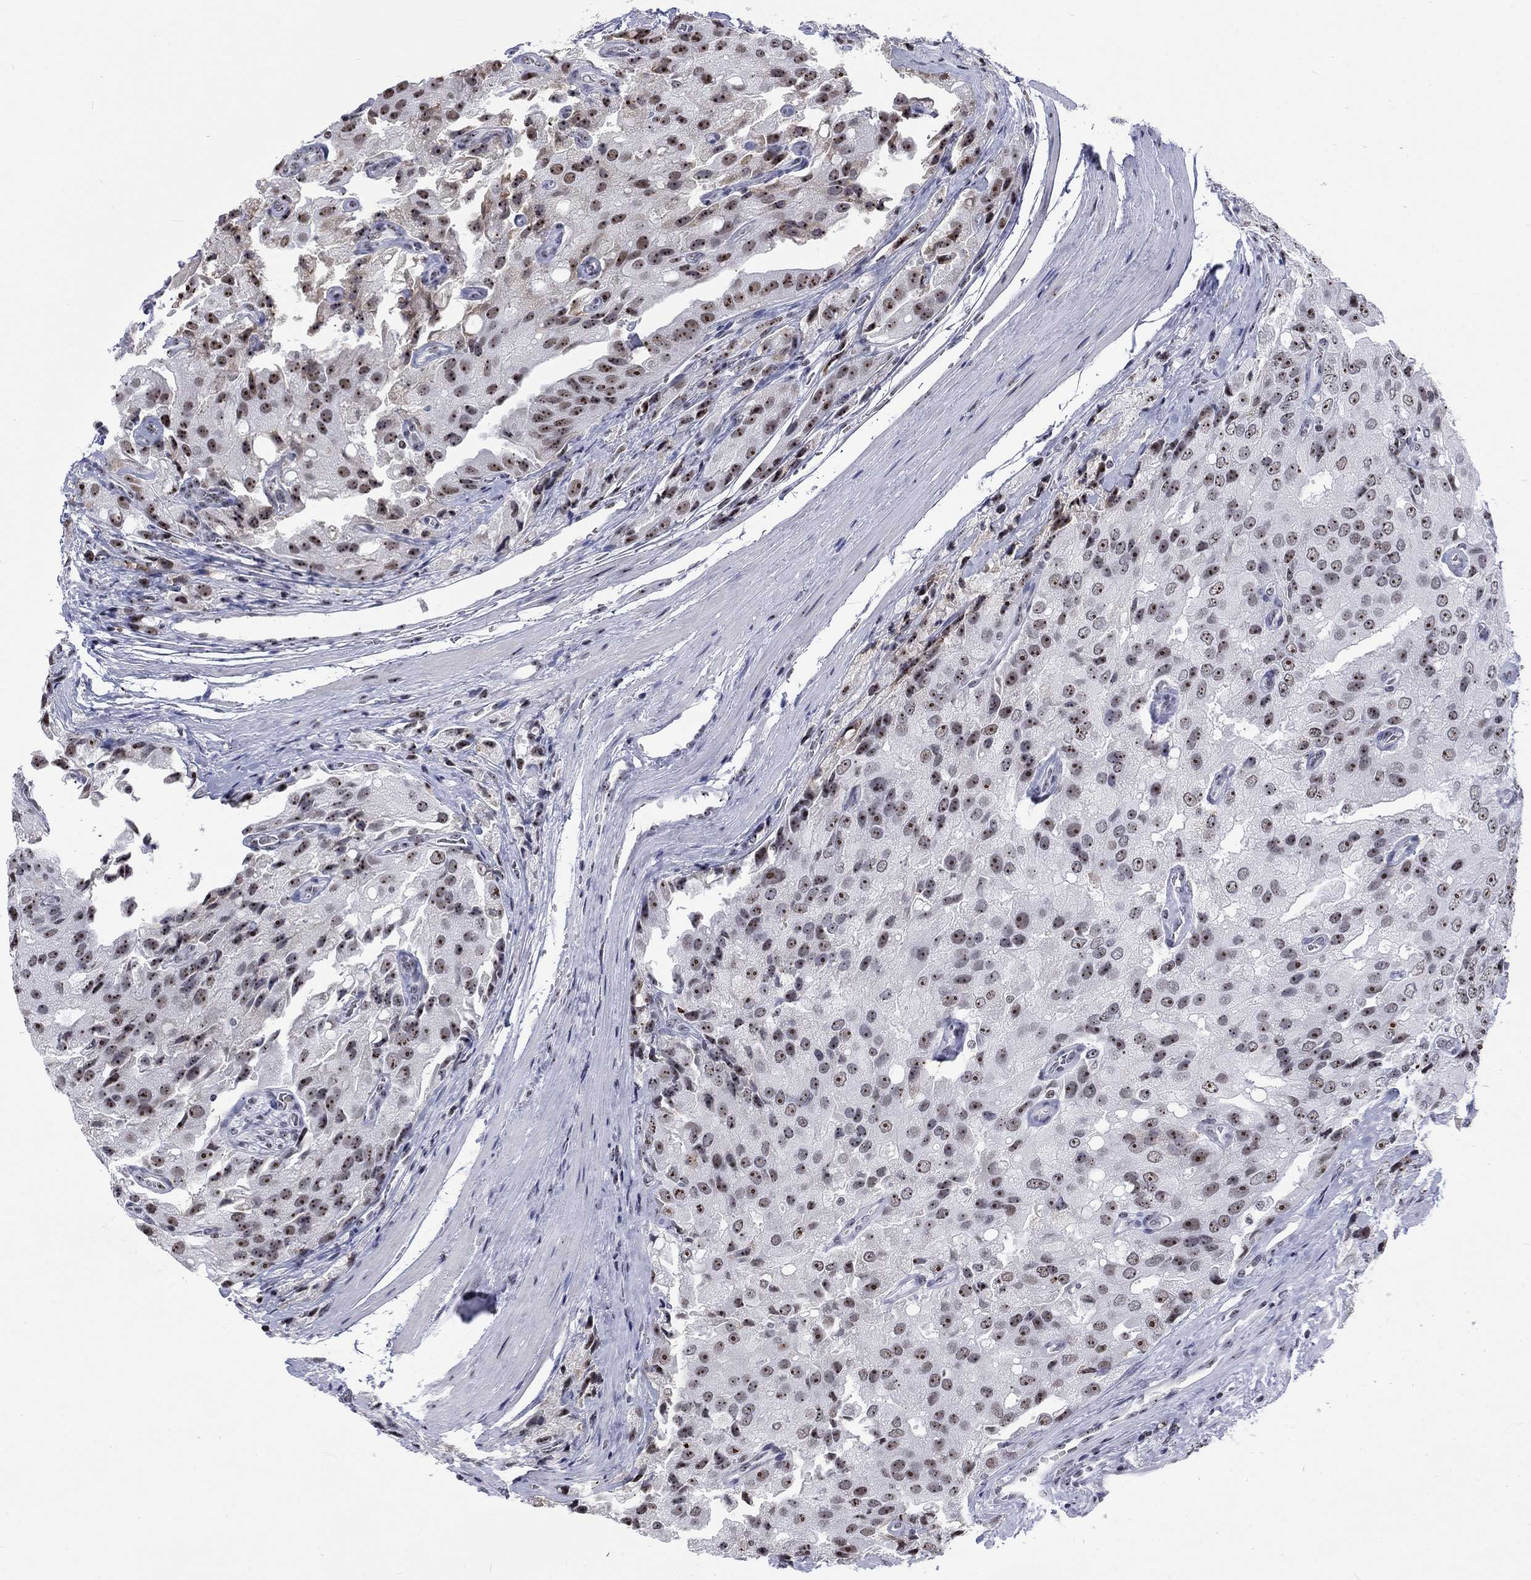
{"staining": {"intensity": "moderate", "quantity": ">75%", "location": "nuclear"}, "tissue": "prostate cancer", "cell_type": "Tumor cells", "image_type": "cancer", "snomed": [{"axis": "morphology", "description": "Adenocarcinoma, NOS"}, {"axis": "topography", "description": "Prostate and seminal vesicle, NOS"}, {"axis": "topography", "description": "Prostate"}], "caption": "Protein expression analysis of human prostate adenocarcinoma reveals moderate nuclear expression in about >75% of tumor cells.", "gene": "CSRNP3", "patient": {"sex": "male", "age": 67}}